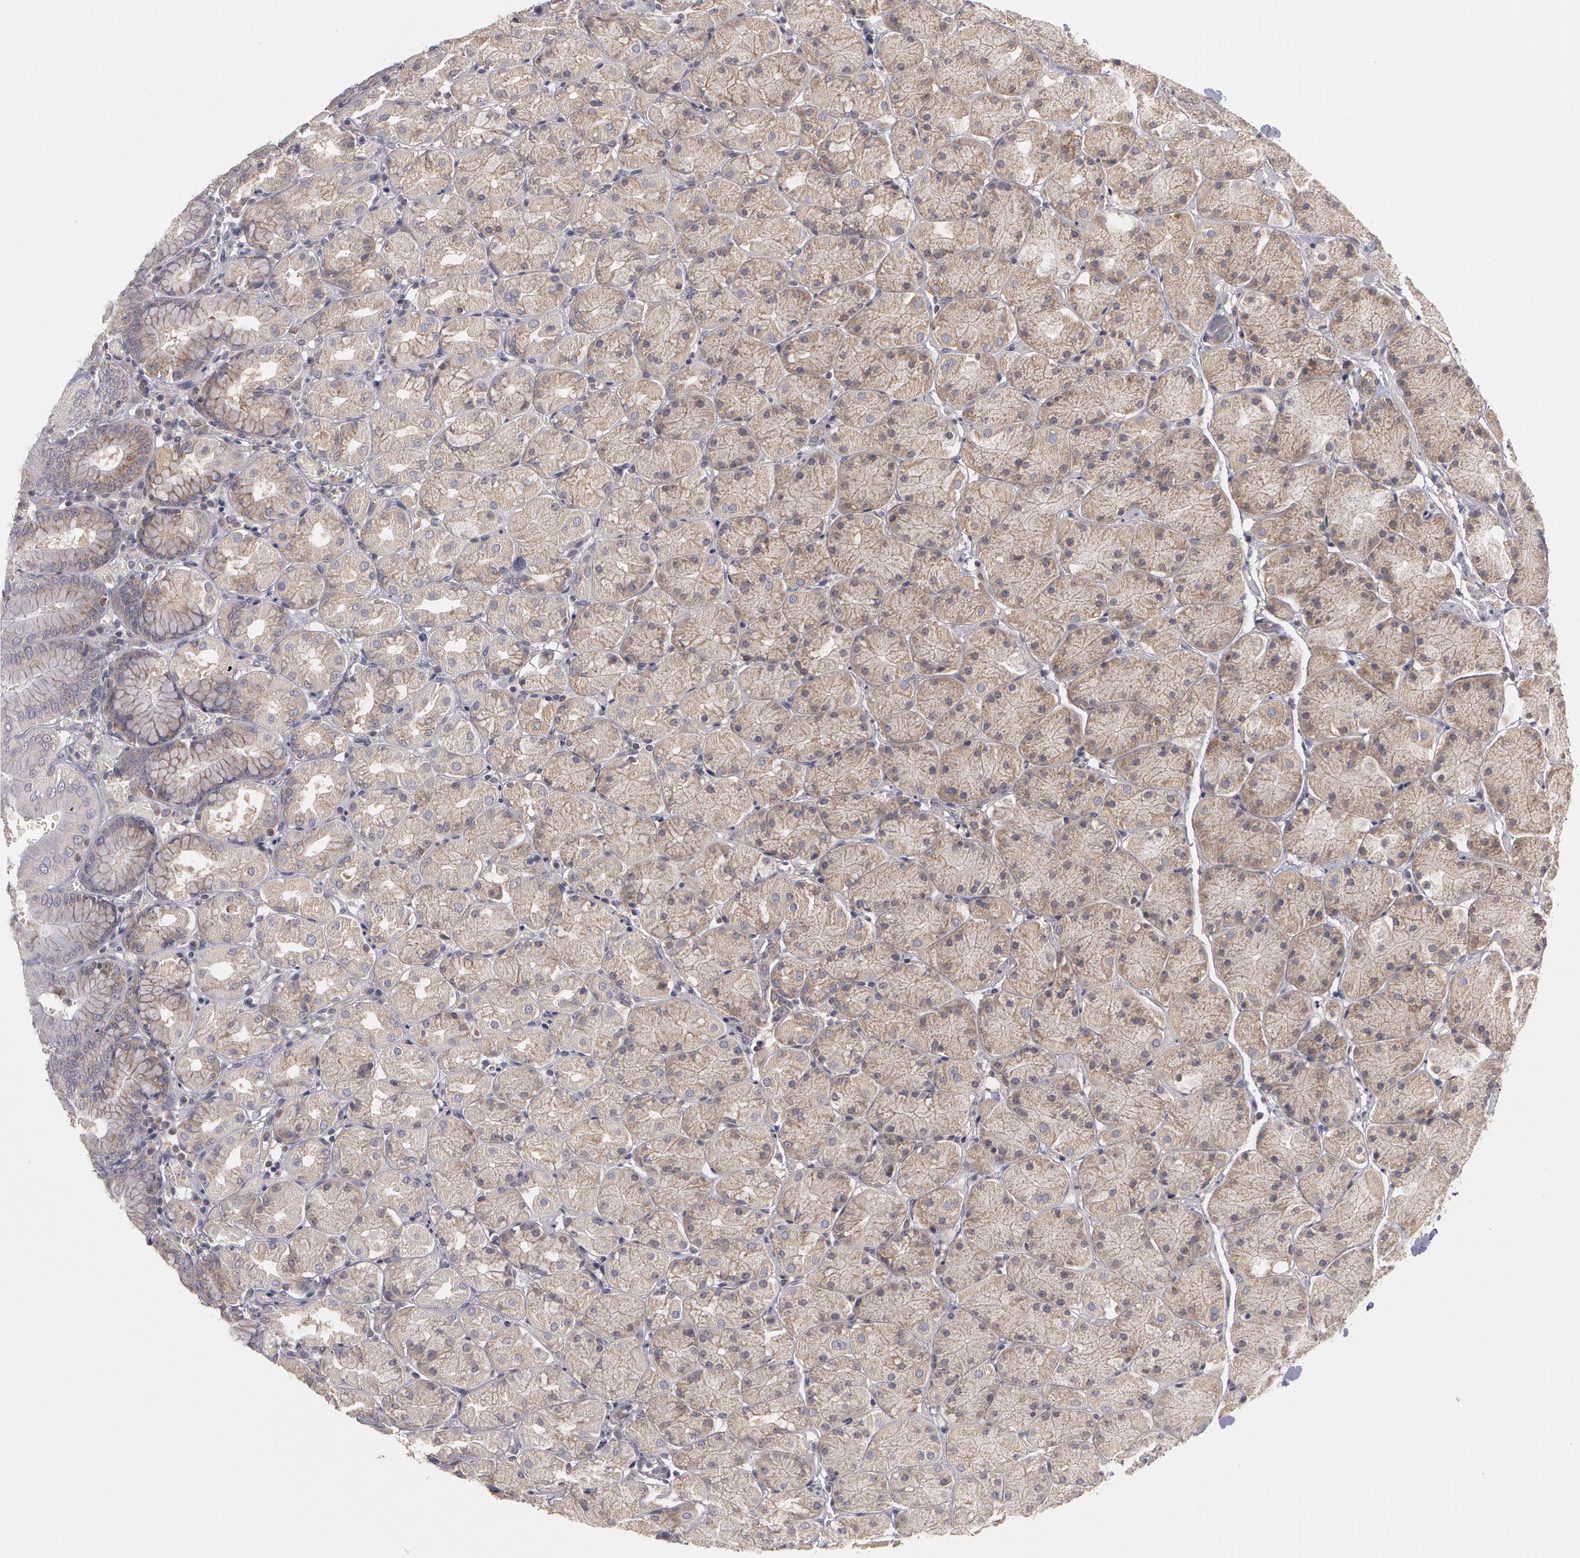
{"staining": {"intensity": "weak", "quantity": "<25%", "location": "cytoplasmic/membranous"}, "tissue": "stomach", "cell_type": "Glandular cells", "image_type": "normal", "snomed": [{"axis": "morphology", "description": "Normal tissue, NOS"}, {"axis": "topography", "description": "Stomach, upper"}, {"axis": "topography", "description": "Stomach"}], "caption": "Immunohistochemistry (IHC) of unremarkable human stomach shows no positivity in glandular cells.", "gene": "NEK9", "patient": {"sex": "male", "age": 76}}